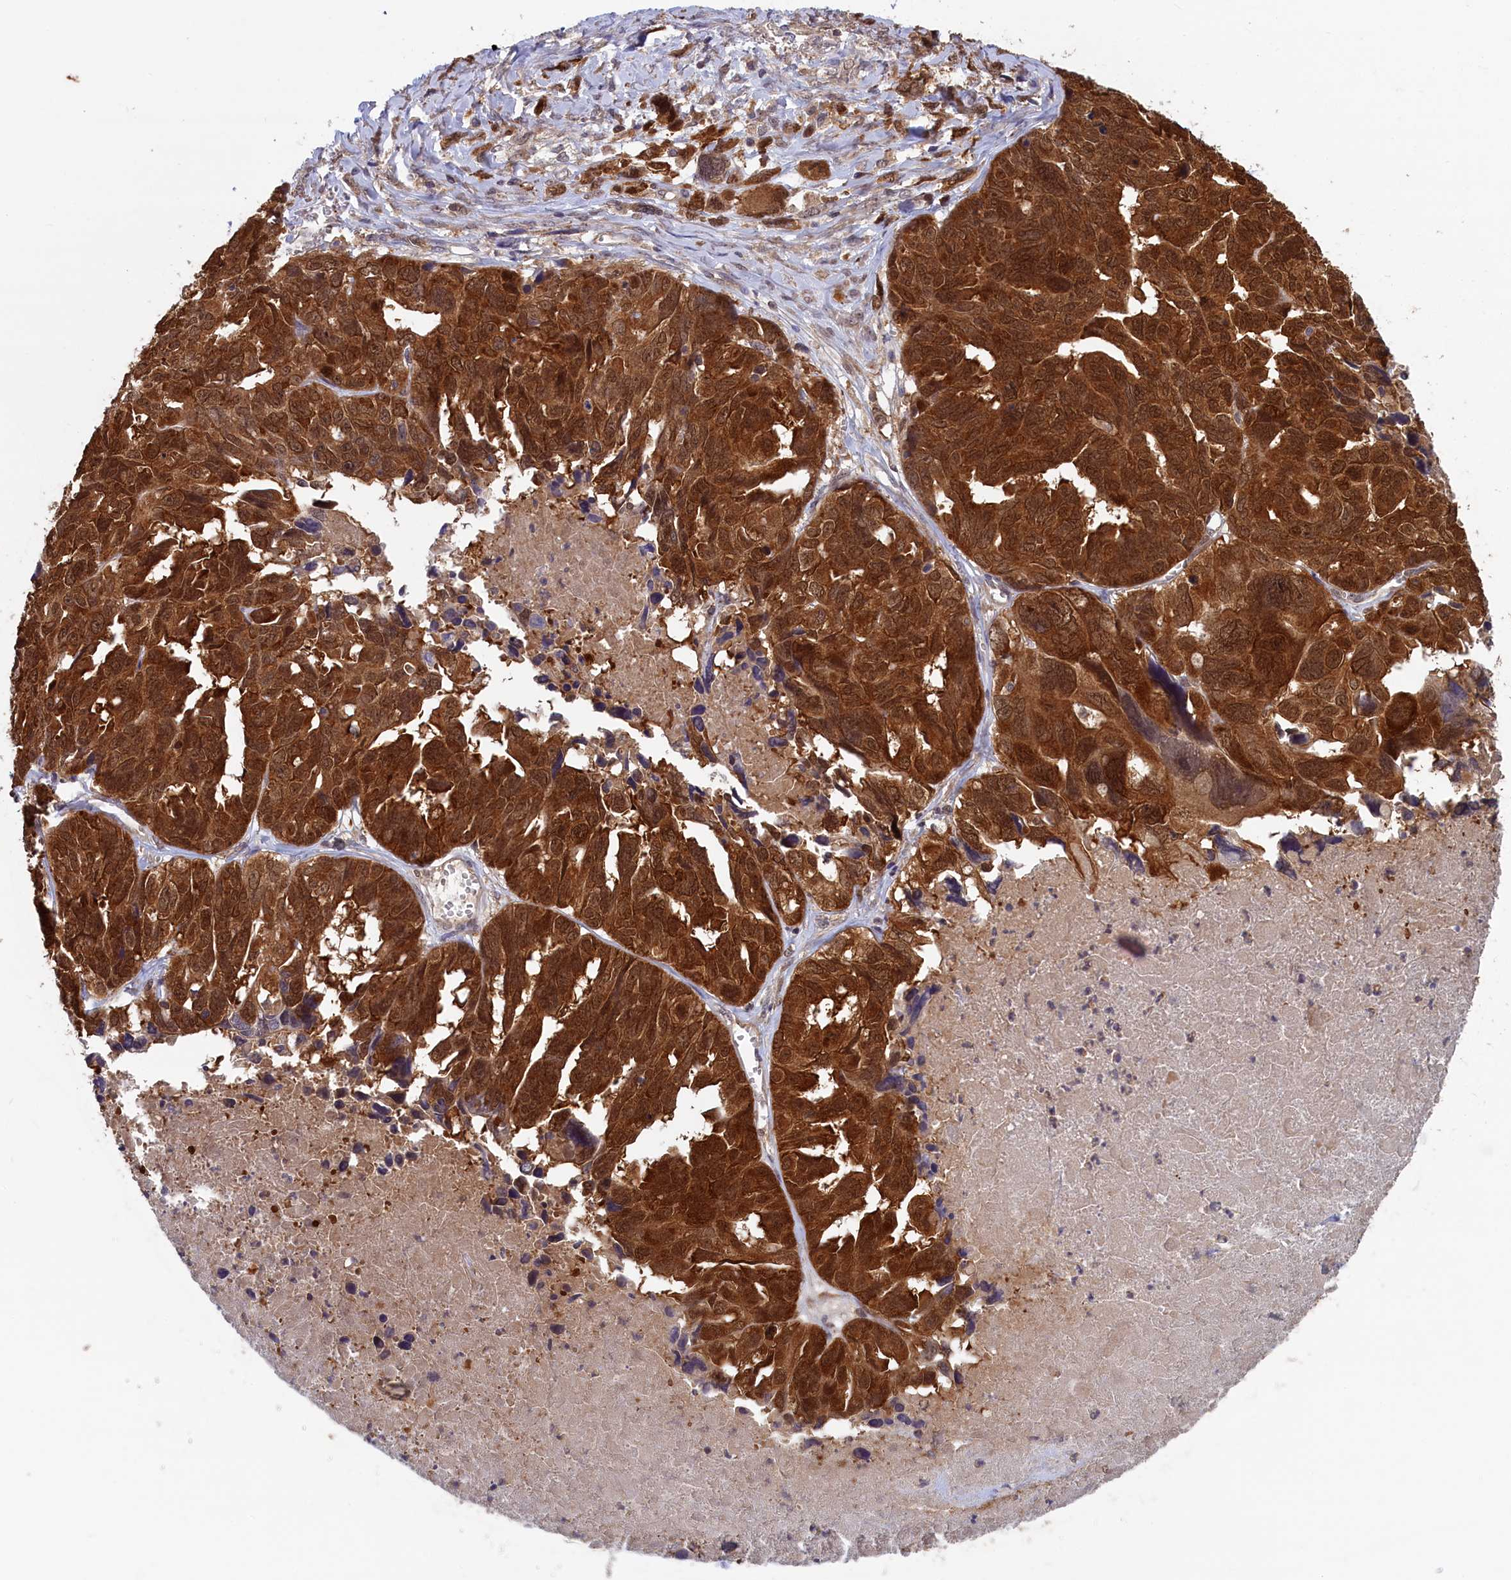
{"staining": {"intensity": "strong", "quantity": ">75%", "location": "cytoplasmic/membranous,nuclear"}, "tissue": "ovarian cancer", "cell_type": "Tumor cells", "image_type": "cancer", "snomed": [{"axis": "morphology", "description": "Cystadenocarcinoma, serous, NOS"}, {"axis": "topography", "description": "Ovary"}], "caption": "An IHC image of tumor tissue is shown. Protein staining in brown highlights strong cytoplasmic/membranous and nuclear positivity in ovarian cancer (serous cystadenocarcinoma) within tumor cells.", "gene": "JPT2", "patient": {"sex": "female", "age": 79}}